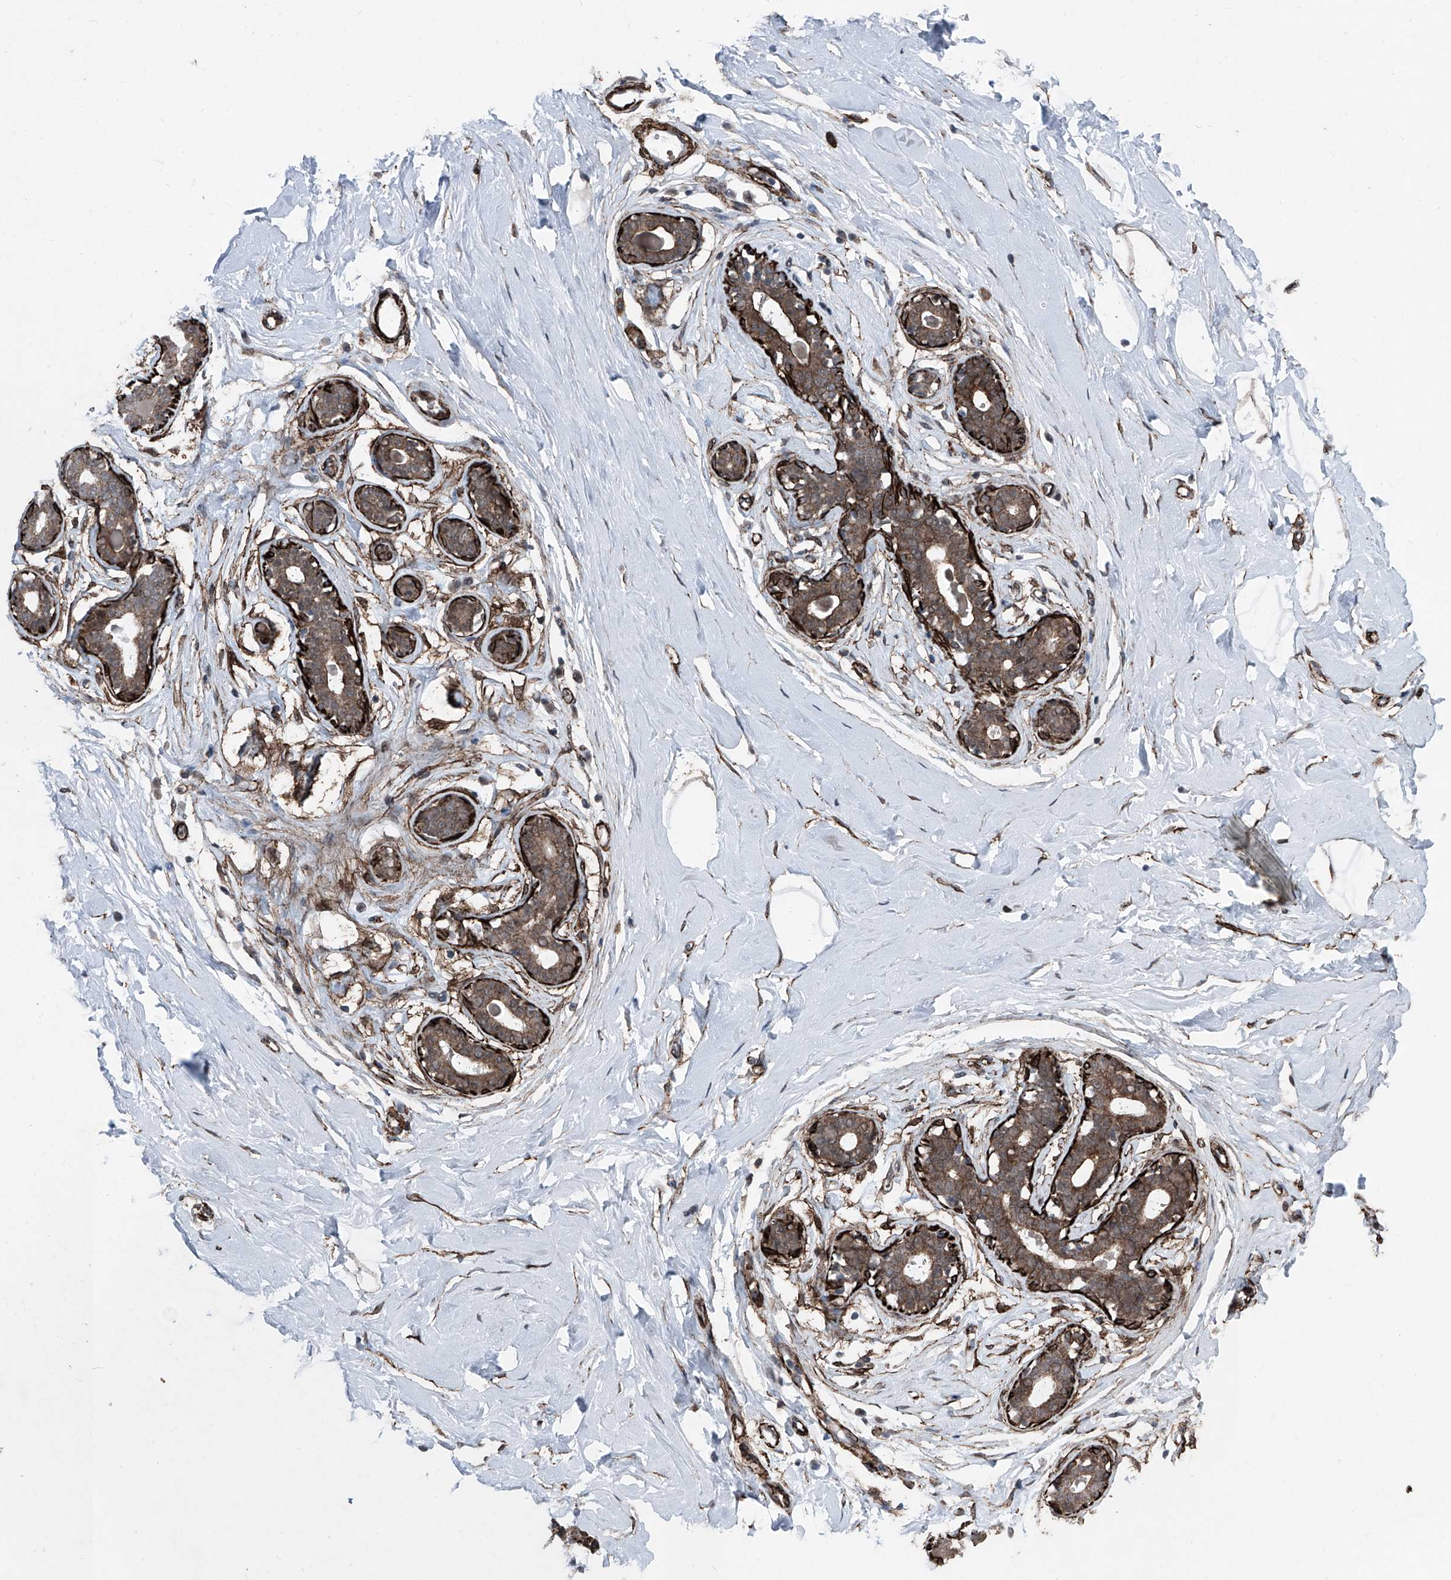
{"staining": {"intensity": "negative", "quantity": "none", "location": "none"}, "tissue": "breast", "cell_type": "Adipocytes", "image_type": "normal", "snomed": [{"axis": "morphology", "description": "Normal tissue, NOS"}, {"axis": "morphology", "description": "Adenoma, NOS"}, {"axis": "topography", "description": "Breast"}], "caption": "Immunohistochemistry photomicrograph of unremarkable breast stained for a protein (brown), which shows no staining in adipocytes.", "gene": "COA7", "patient": {"sex": "female", "age": 23}}